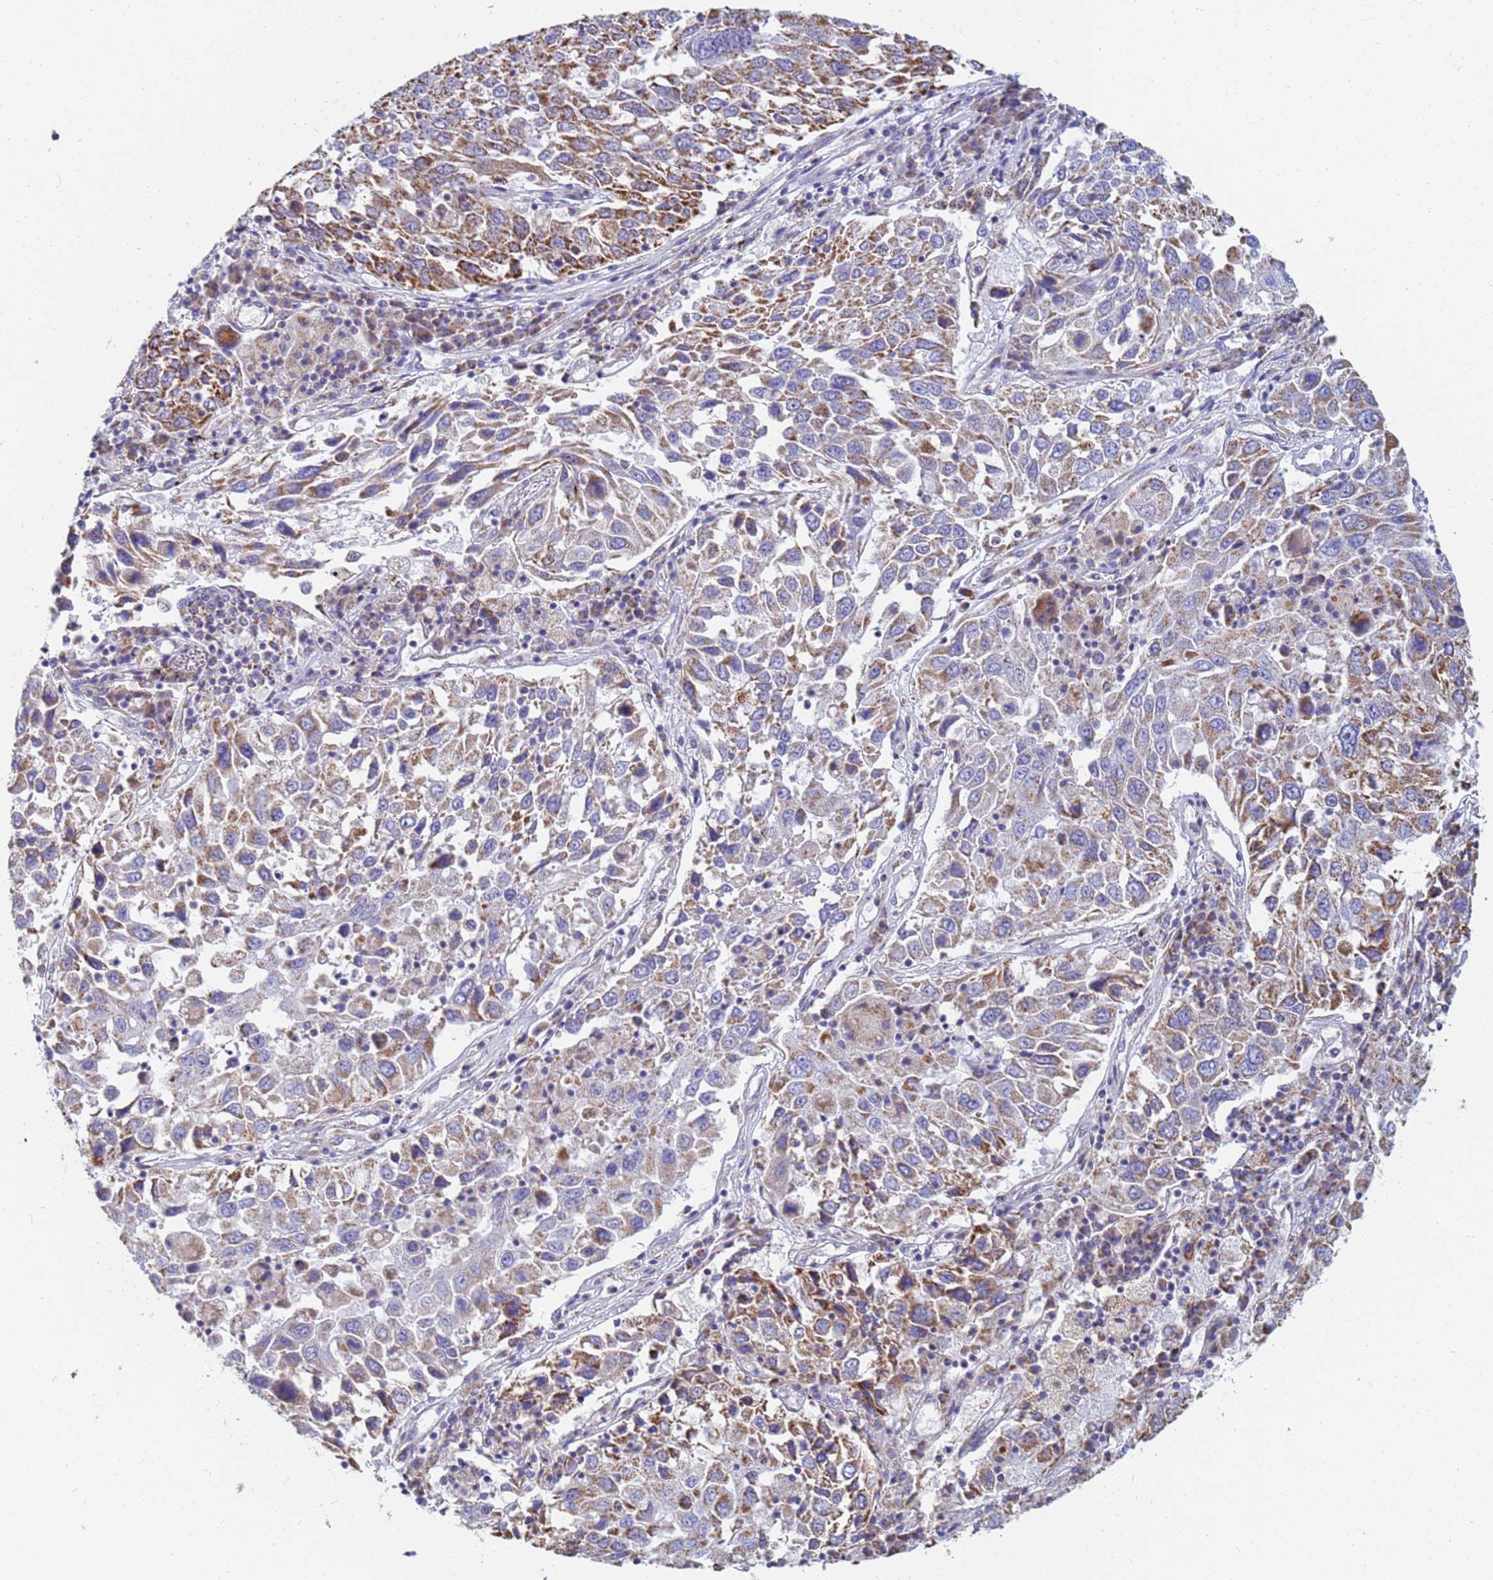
{"staining": {"intensity": "moderate", "quantity": ">75%", "location": "cytoplasmic/membranous"}, "tissue": "lung cancer", "cell_type": "Tumor cells", "image_type": "cancer", "snomed": [{"axis": "morphology", "description": "Squamous cell carcinoma, NOS"}, {"axis": "topography", "description": "Lung"}], "caption": "Brown immunohistochemical staining in human squamous cell carcinoma (lung) exhibits moderate cytoplasmic/membranous positivity in approximately >75% of tumor cells.", "gene": "UQCRH", "patient": {"sex": "male", "age": 65}}